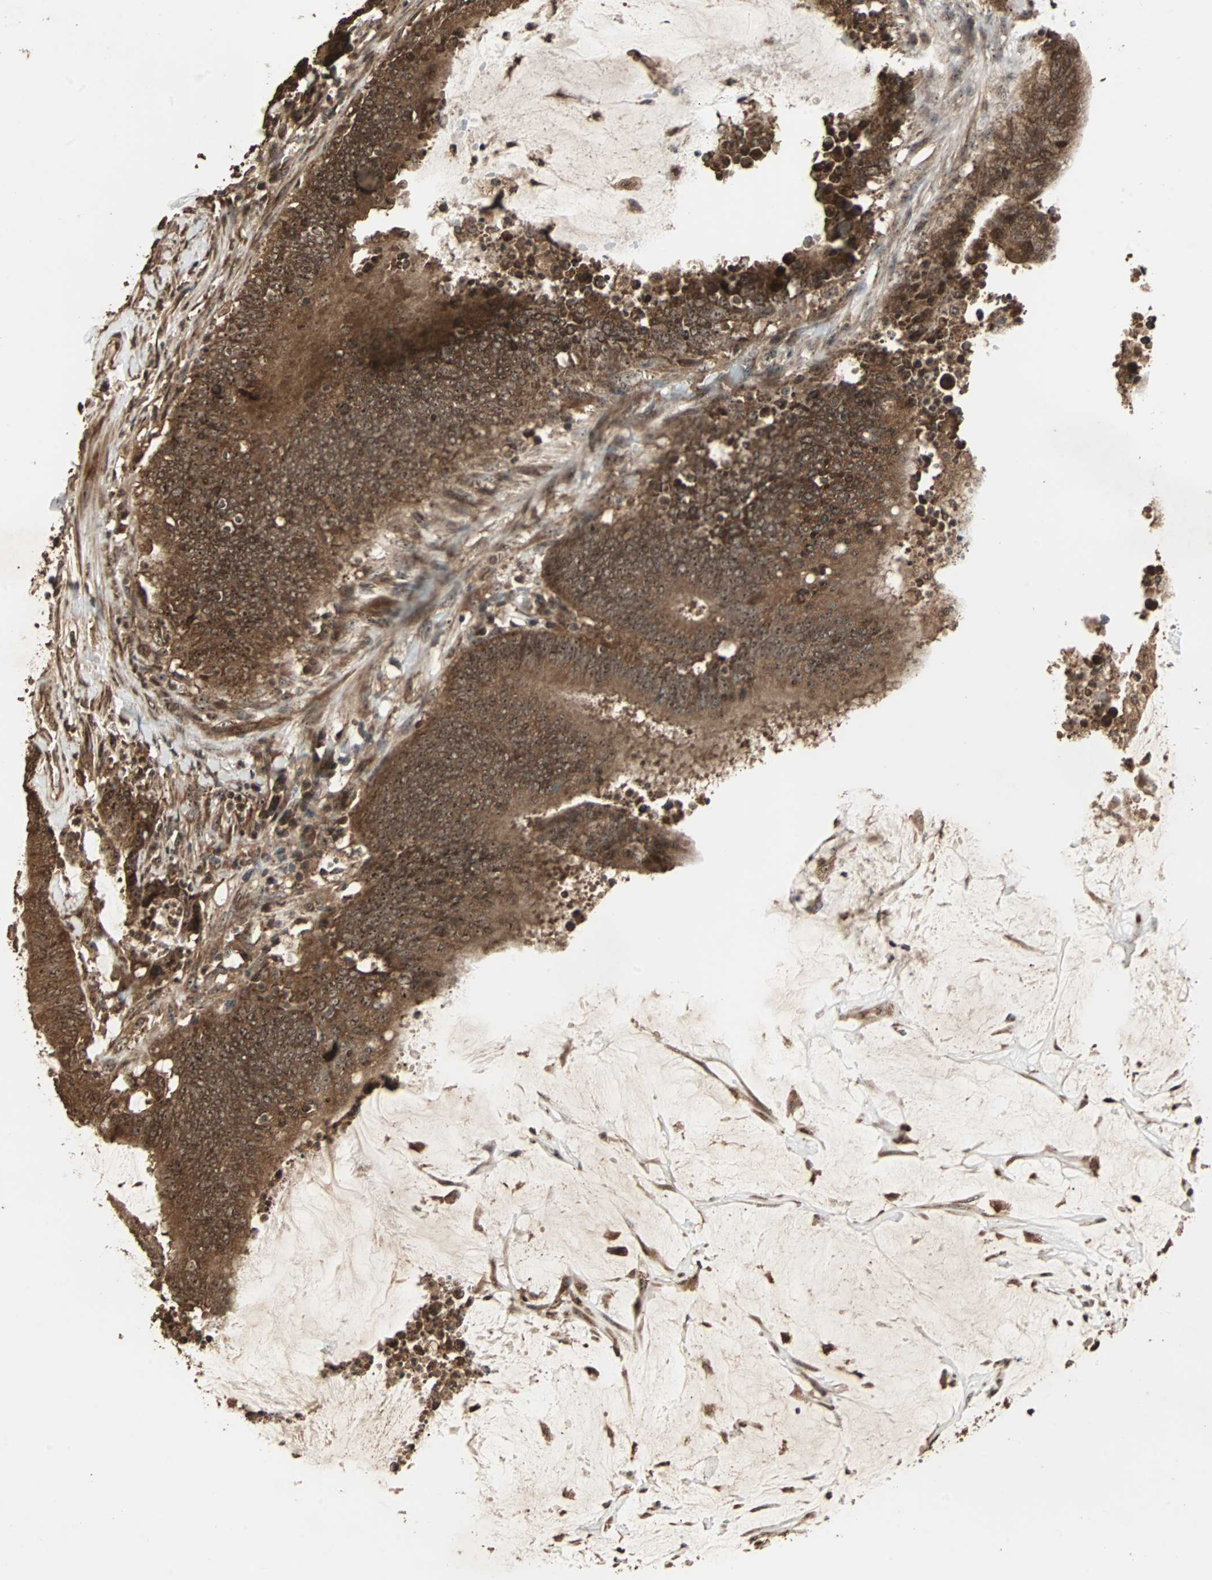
{"staining": {"intensity": "strong", "quantity": ">75%", "location": "cytoplasmic/membranous"}, "tissue": "colorectal cancer", "cell_type": "Tumor cells", "image_type": "cancer", "snomed": [{"axis": "morphology", "description": "Adenocarcinoma, NOS"}, {"axis": "topography", "description": "Rectum"}], "caption": "Protein staining of colorectal adenocarcinoma tissue shows strong cytoplasmic/membranous staining in about >75% of tumor cells. (DAB IHC with brightfield microscopy, high magnification).", "gene": "LAMTOR5", "patient": {"sex": "female", "age": 66}}